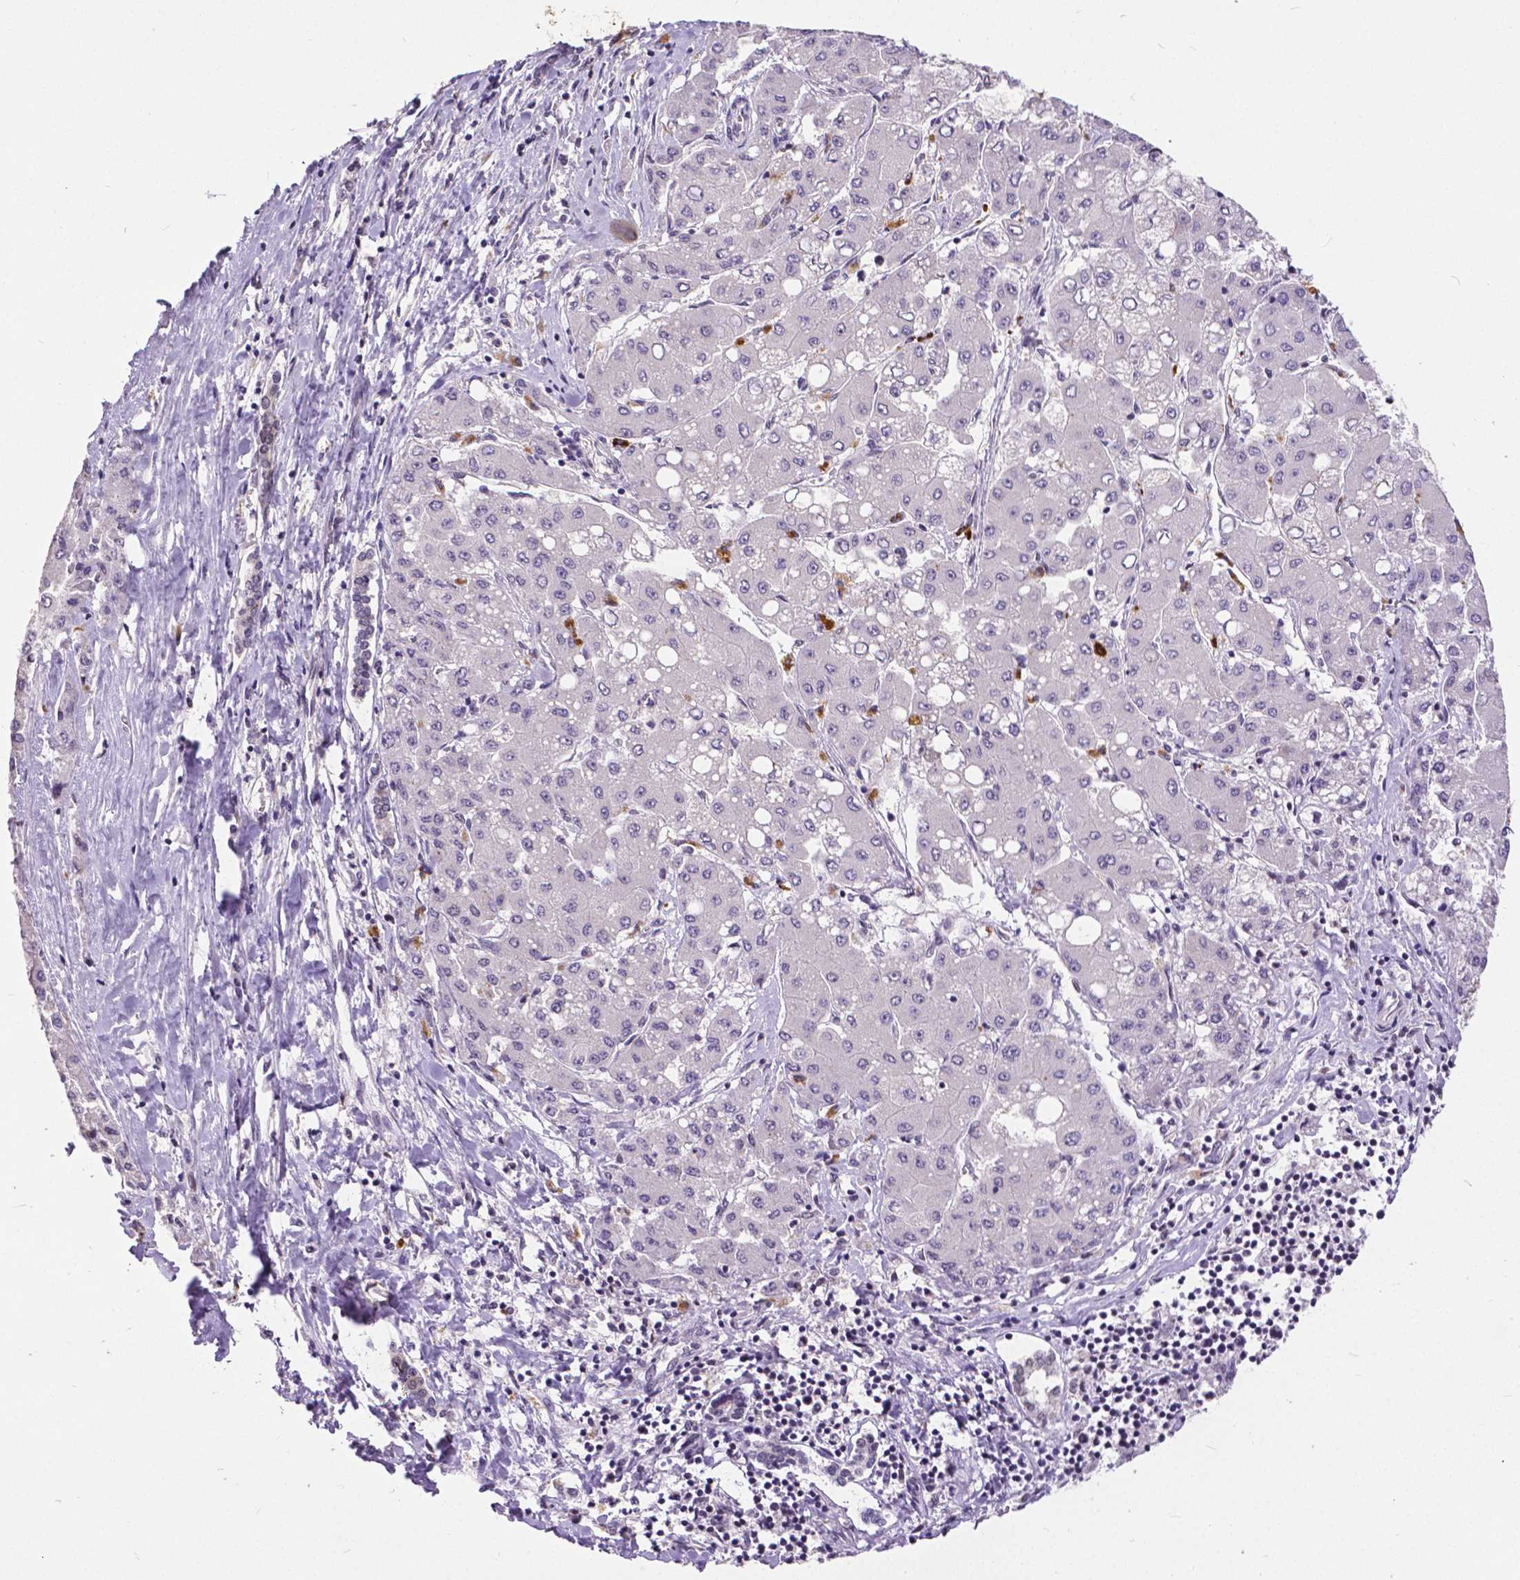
{"staining": {"intensity": "negative", "quantity": "none", "location": "none"}, "tissue": "liver cancer", "cell_type": "Tumor cells", "image_type": "cancer", "snomed": [{"axis": "morphology", "description": "Carcinoma, Hepatocellular, NOS"}, {"axis": "topography", "description": "Liver"}], "caption": "Tumor cells show no significant expression in liver cancer. (Brightfield microscopy of DAB (3,3'-diaminobenzidine) immunohistochemistry at high magnification).", "gene": "ATRX", "patient": {"sex": "male", "age": 40}}